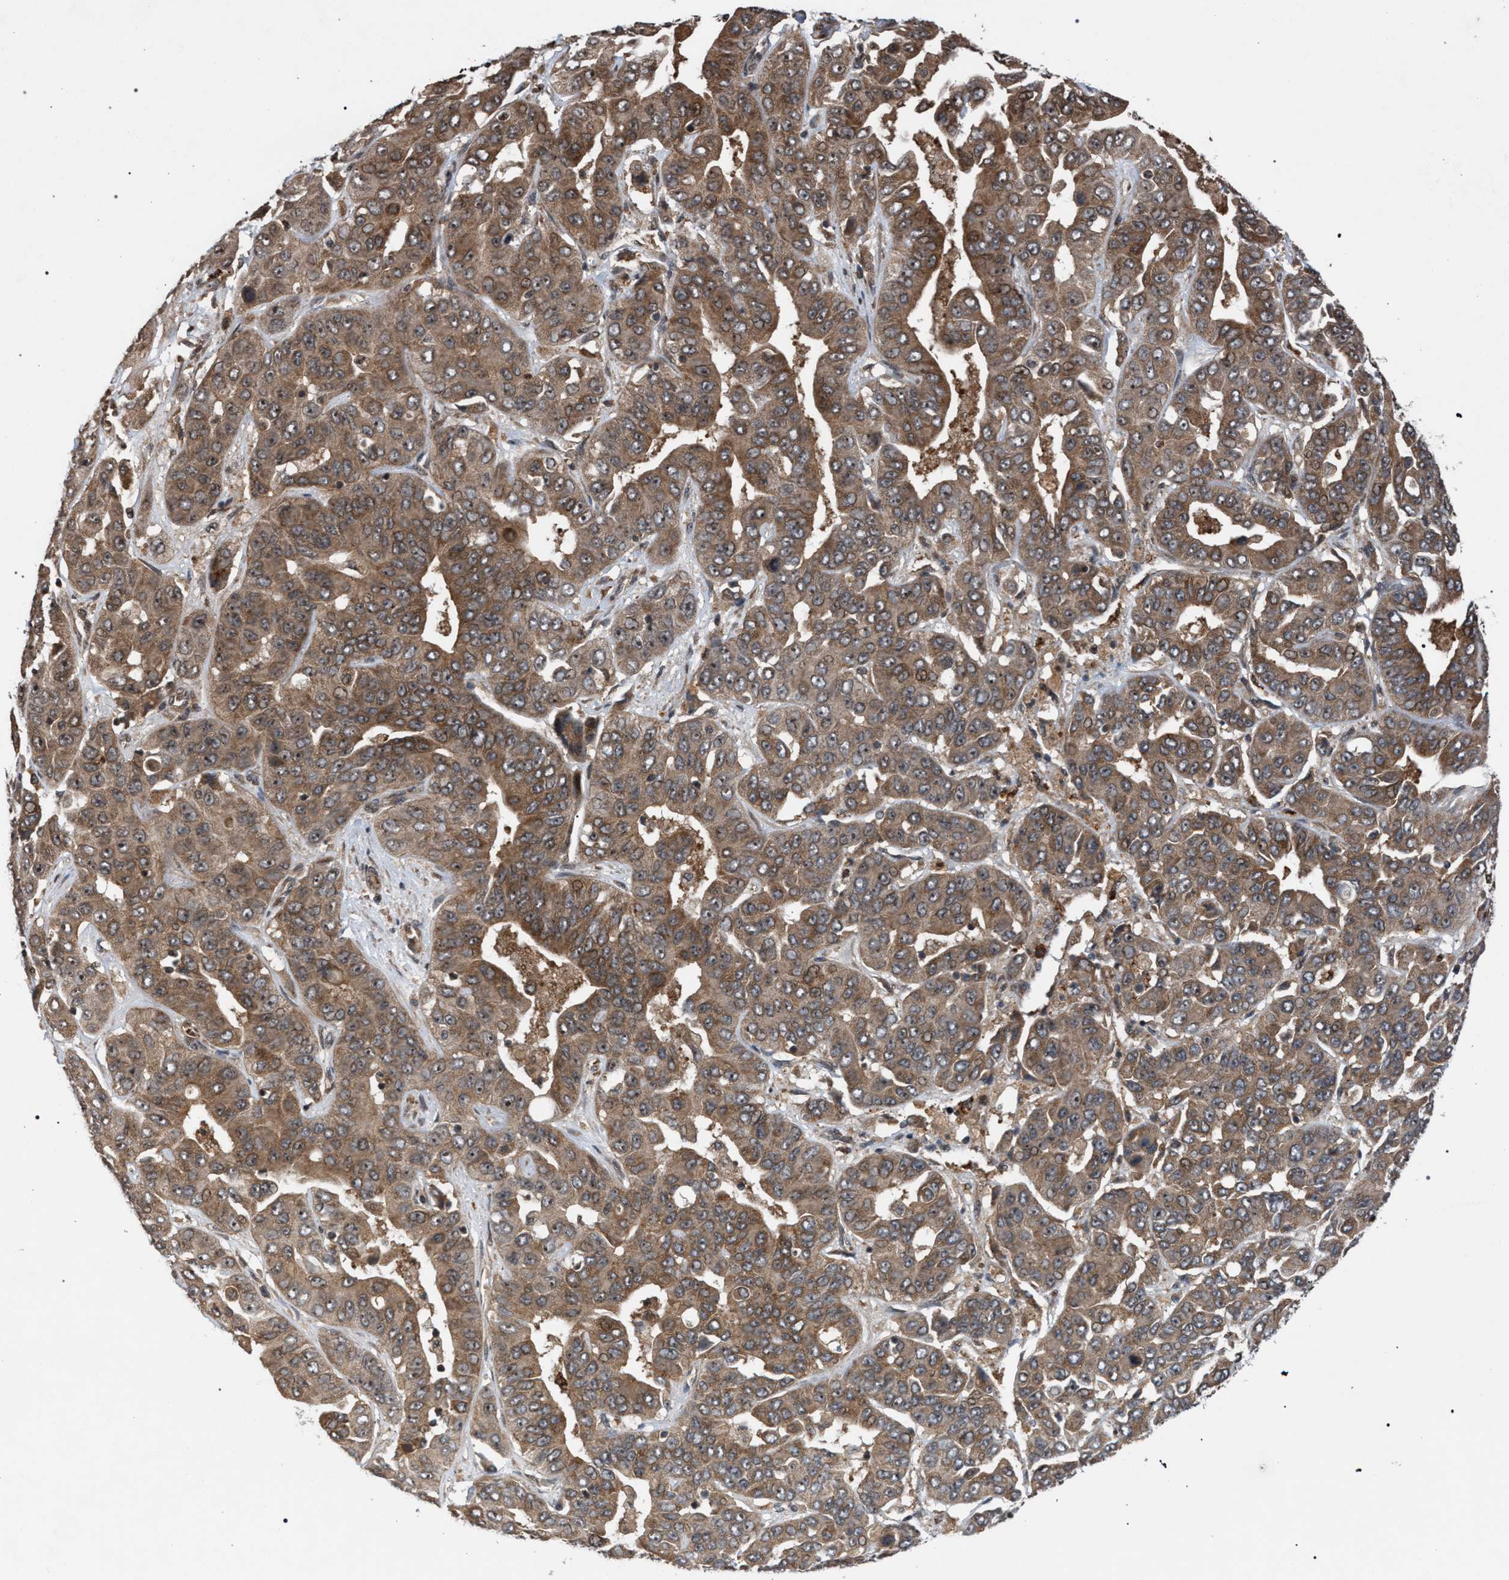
{"staining": {"intensity": "moderate", "quantity": ">75%", "location": "cytoplasmic/membranous"}, "tissue": "liver cancer", "cell_type": "Tumor cells", "image_type": "cancer", "snomed": [{"axis": "morphology", "description": "Cholangiocarcinoma"}, {"axis": "topography", "description": "Liver"}], "caption": "The histopathology image exhibits a brown stain indicating the presence of a protein in the cytoplasmic/membranous of tumor cells in liver cholangiocarcinoma.", "gene": "IRAK4", "patient": {"sex": "female", "age": 52}}